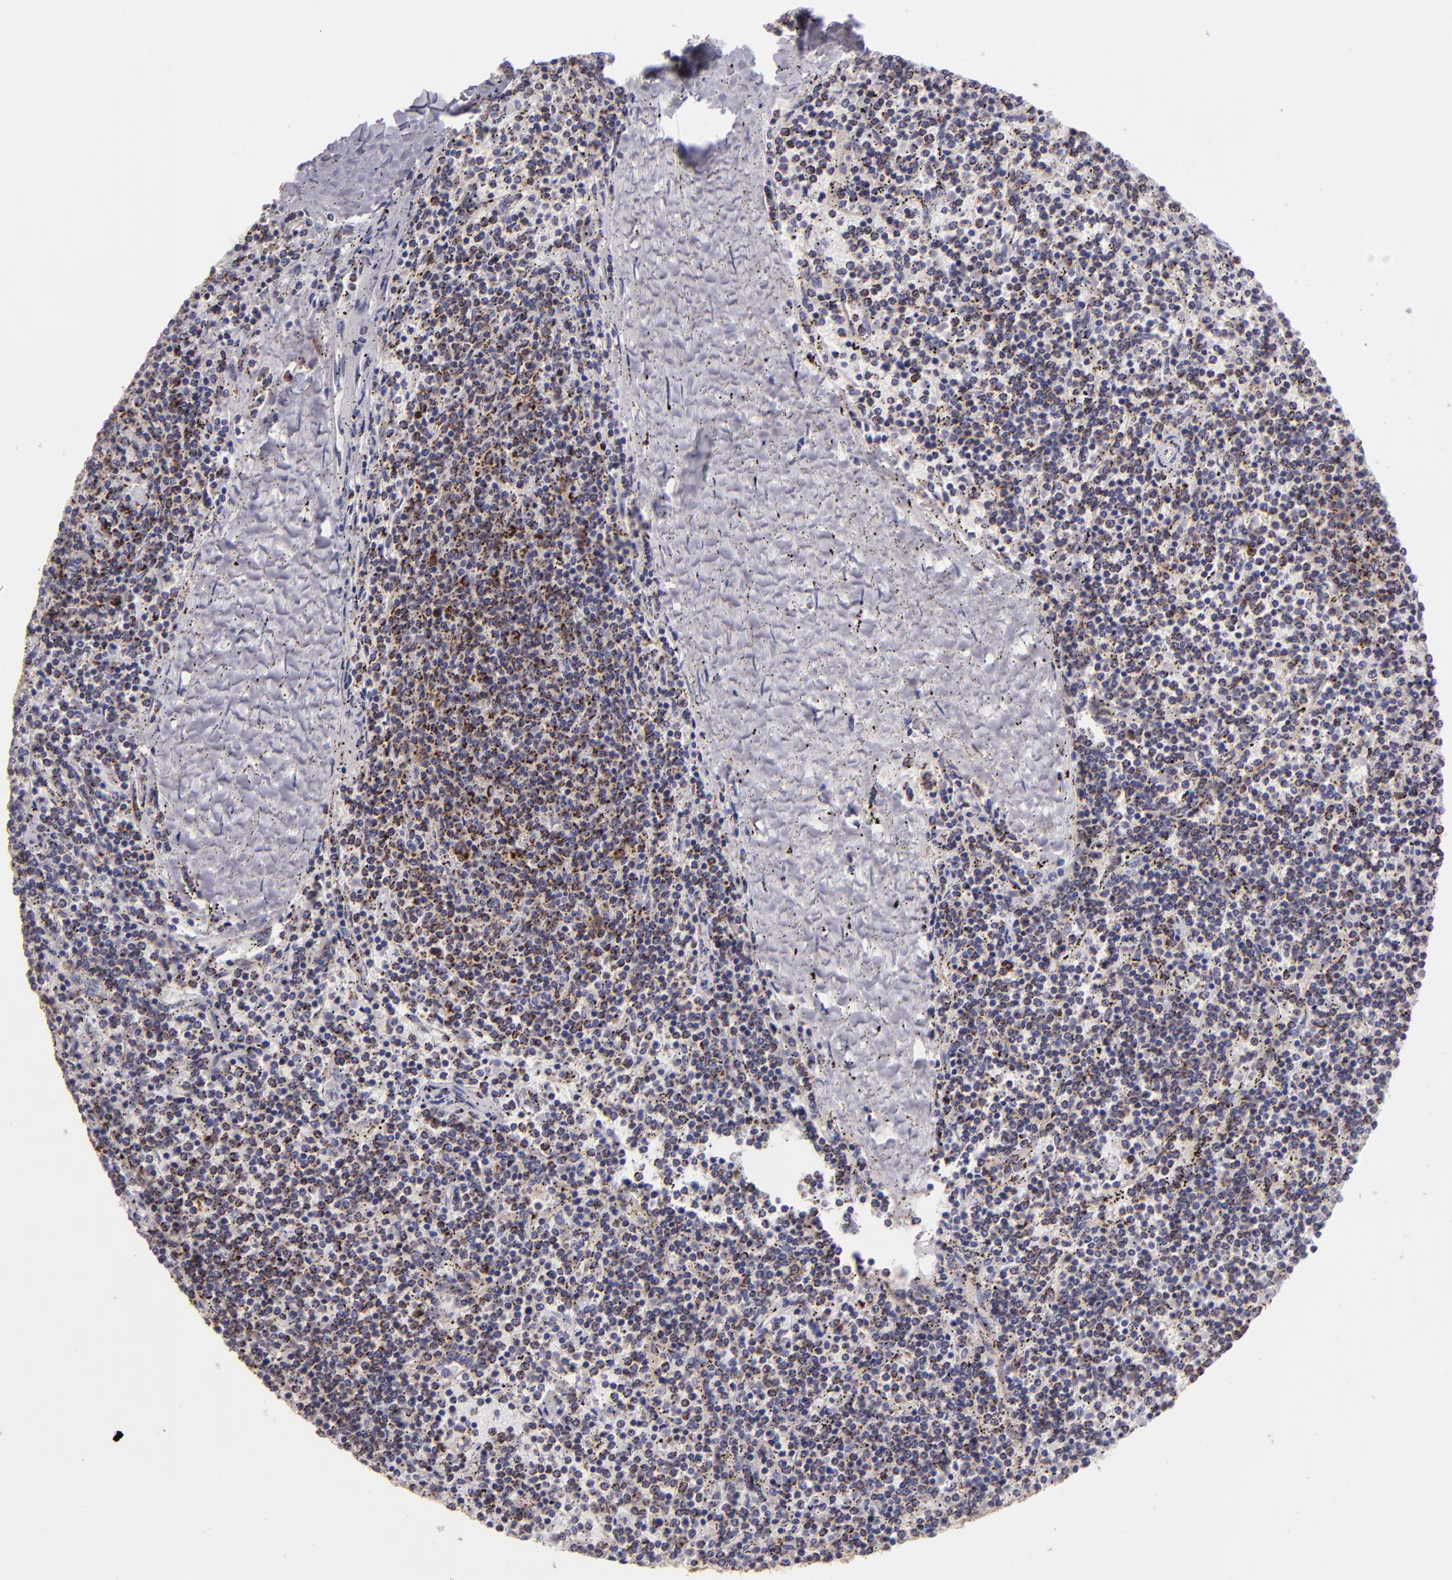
{"staining": {"intensity": "moderate", "quantity": ">75%", "location": "cytoplasmic/membranous"}, "tissue": "lymphoma", "cell_type": "Tumor cells", "image_type": "cancer", "snomed": [{"axis": "morphology", "description": "Malignant lymphoma, non-Hodgkin's type, Low grade"}, {"axis": "topography", "description": "Spleen"}], "caption": "Immunohistochemistry (IHC) of malignant lymphoma, non-Hodgkin's type (low-grade) shows medium levels of moderate cytoplasmic/membranous positivity in approximately >75% of tumor cells.", "gene": "HSPD1", "patient": {"sex": "female", "age": 50}}